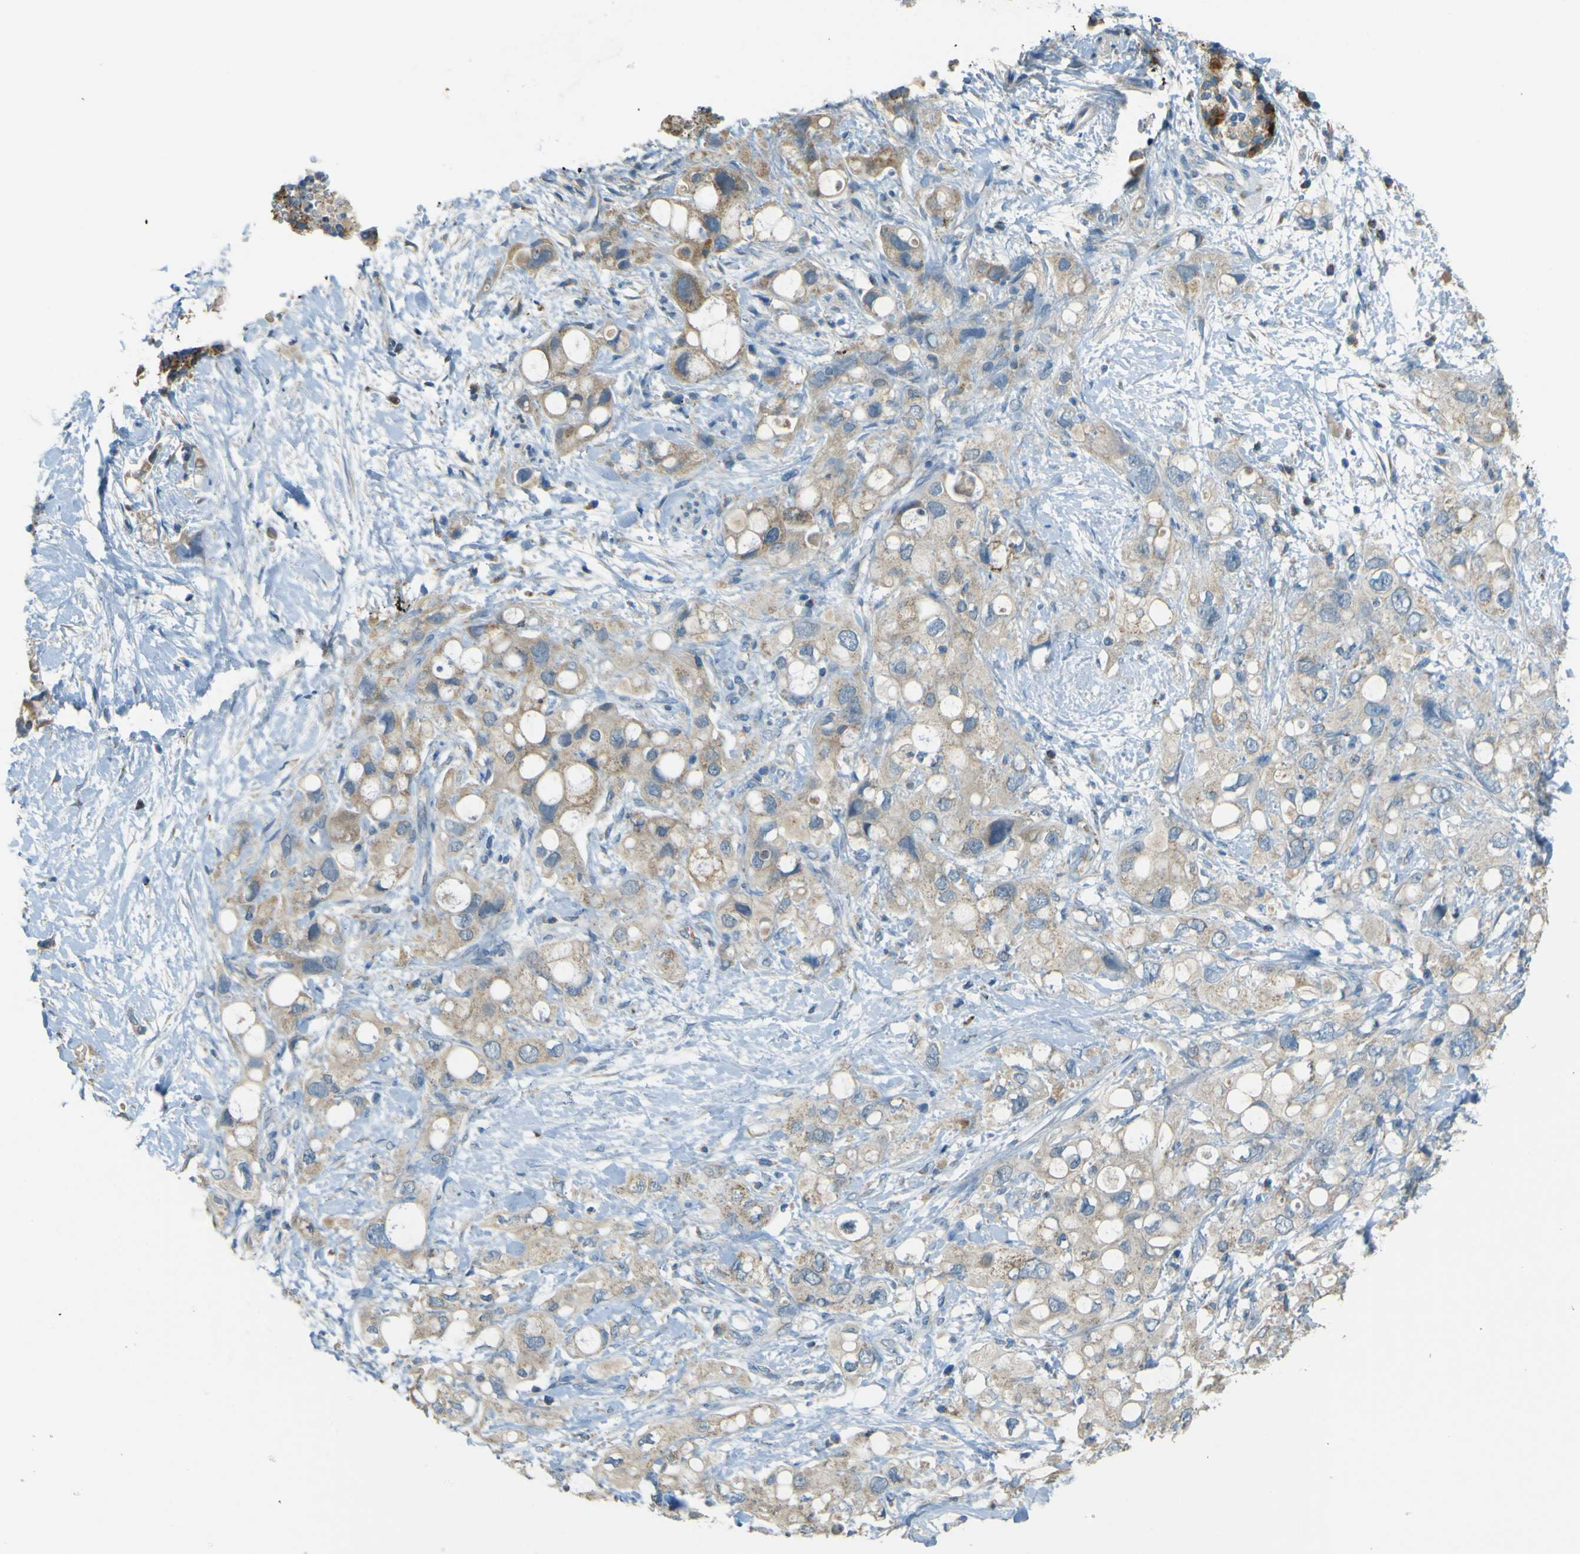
{"staining": {"intensity": "weak", "quantity": ">75%", "location": "cytoplasmic/membranous"}, "tissue": "pancreatic cancer", "cell_type": "Tumor cells", "image_type": "cancer", "snomed": [{"axis": "morphology", "description": "Adenocarcinoma, NOS"}, {"axis": "topography", "description": "Pancreas"}], "caption": "The micrograph reveals staining of pancreatic adenocarcinoma, revealing weak cytoplasmic/membranous protein staining (brown color) within tumor cells.", "gene": "FKTN", "patient": {"sex": "female", "age": 56}}